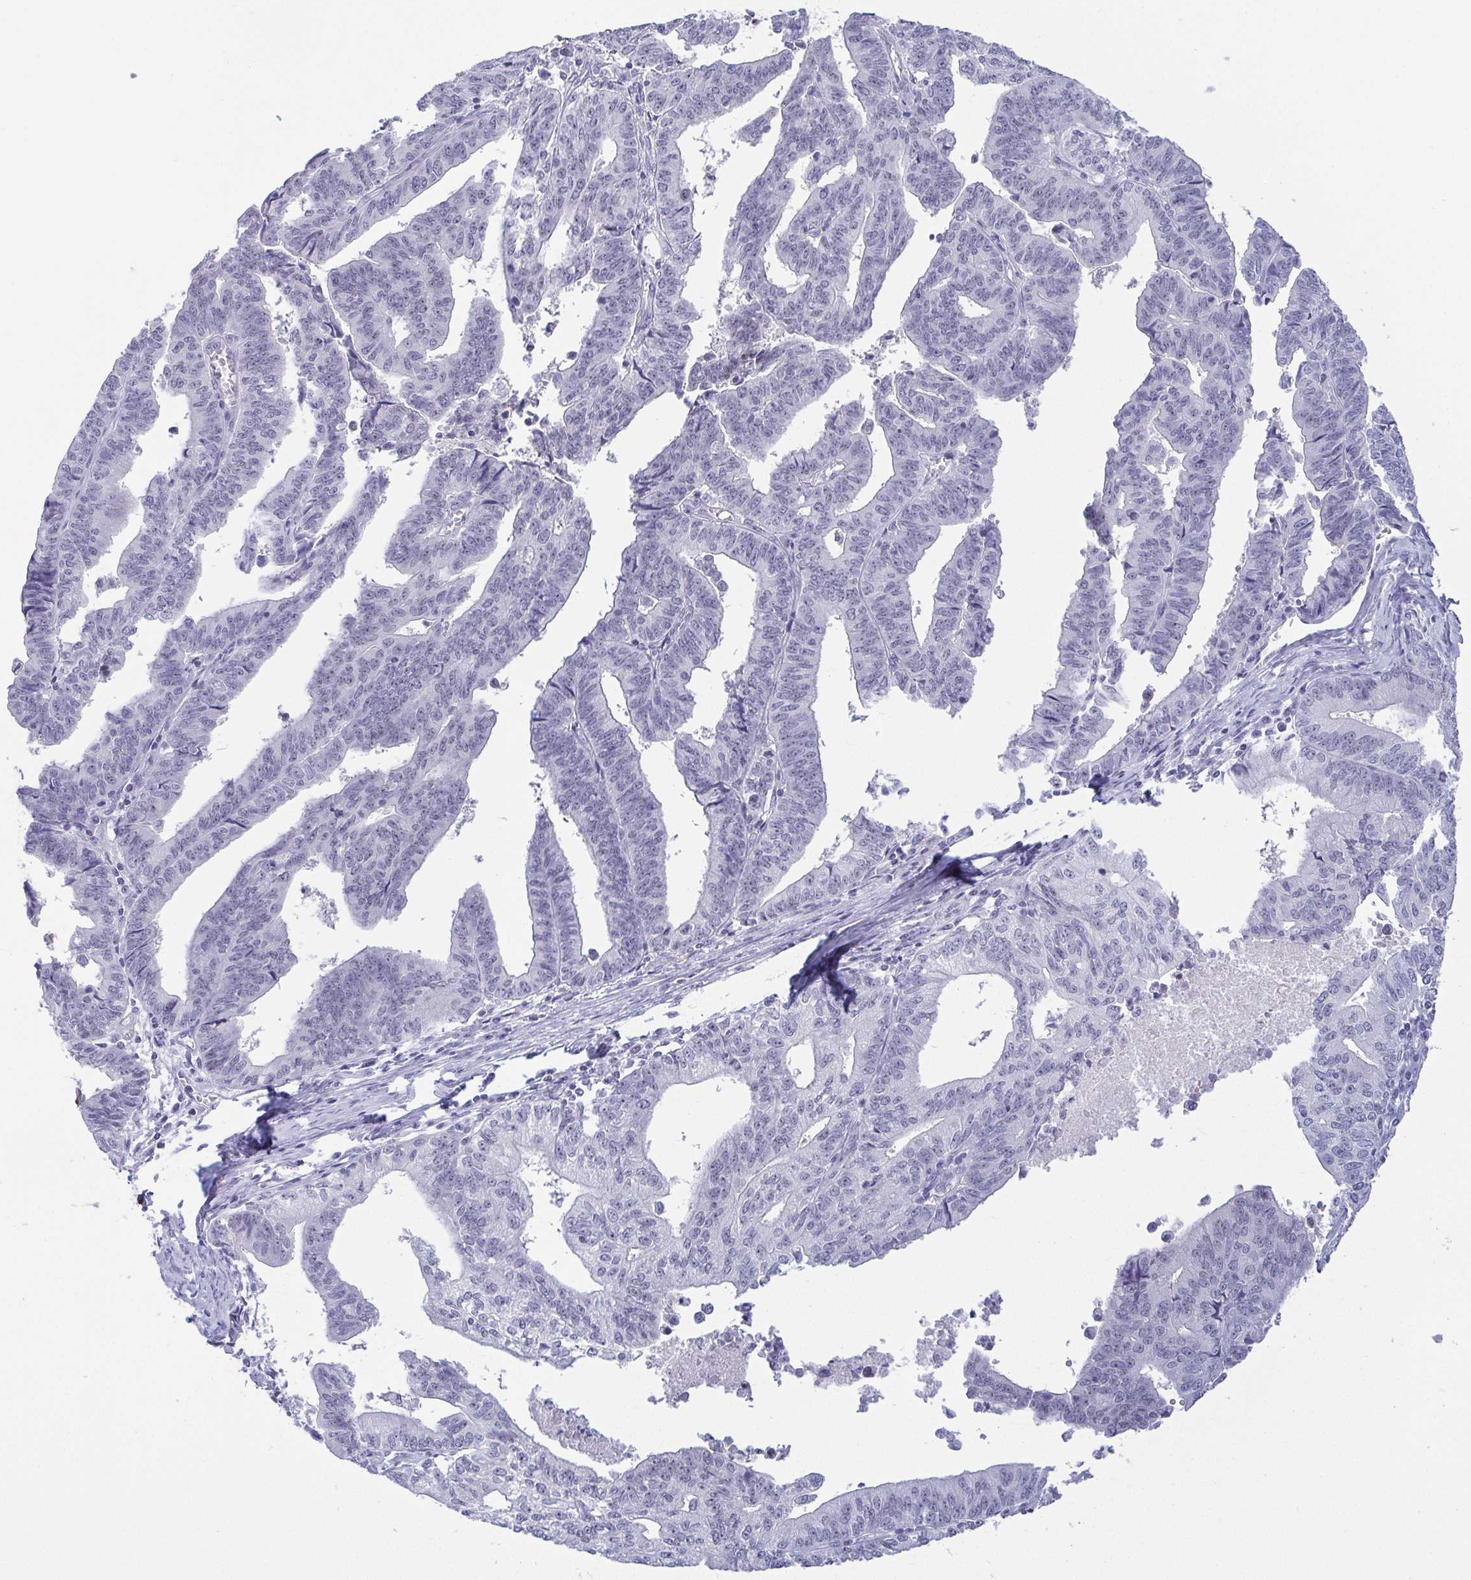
{"staining": {"intensity": "negative", "quantity": "none", "location": "none"}, "tissue": "endometrial cancer", "cell_type": "Tumor cells", "image_type": "cancer", "snomed": [{"axis": "morphology", "description": "Adenocarcinoma, NOS"}, {"axis": "topography", "description": "Endometrium"}], "caption": "Immunohistochemical staining of adenocarcinoma (endometrial) demonstrates no significant staining in tumor cells. The staining was performed using DAB (3,3'-diaminobenzidine) to visualize the protein expression in brown, while the nuclei were stained in blue with hematoxylin (Magnification: 20x).", "gene": "BZW1", "patient": {"sex": "female", "age": 65}}